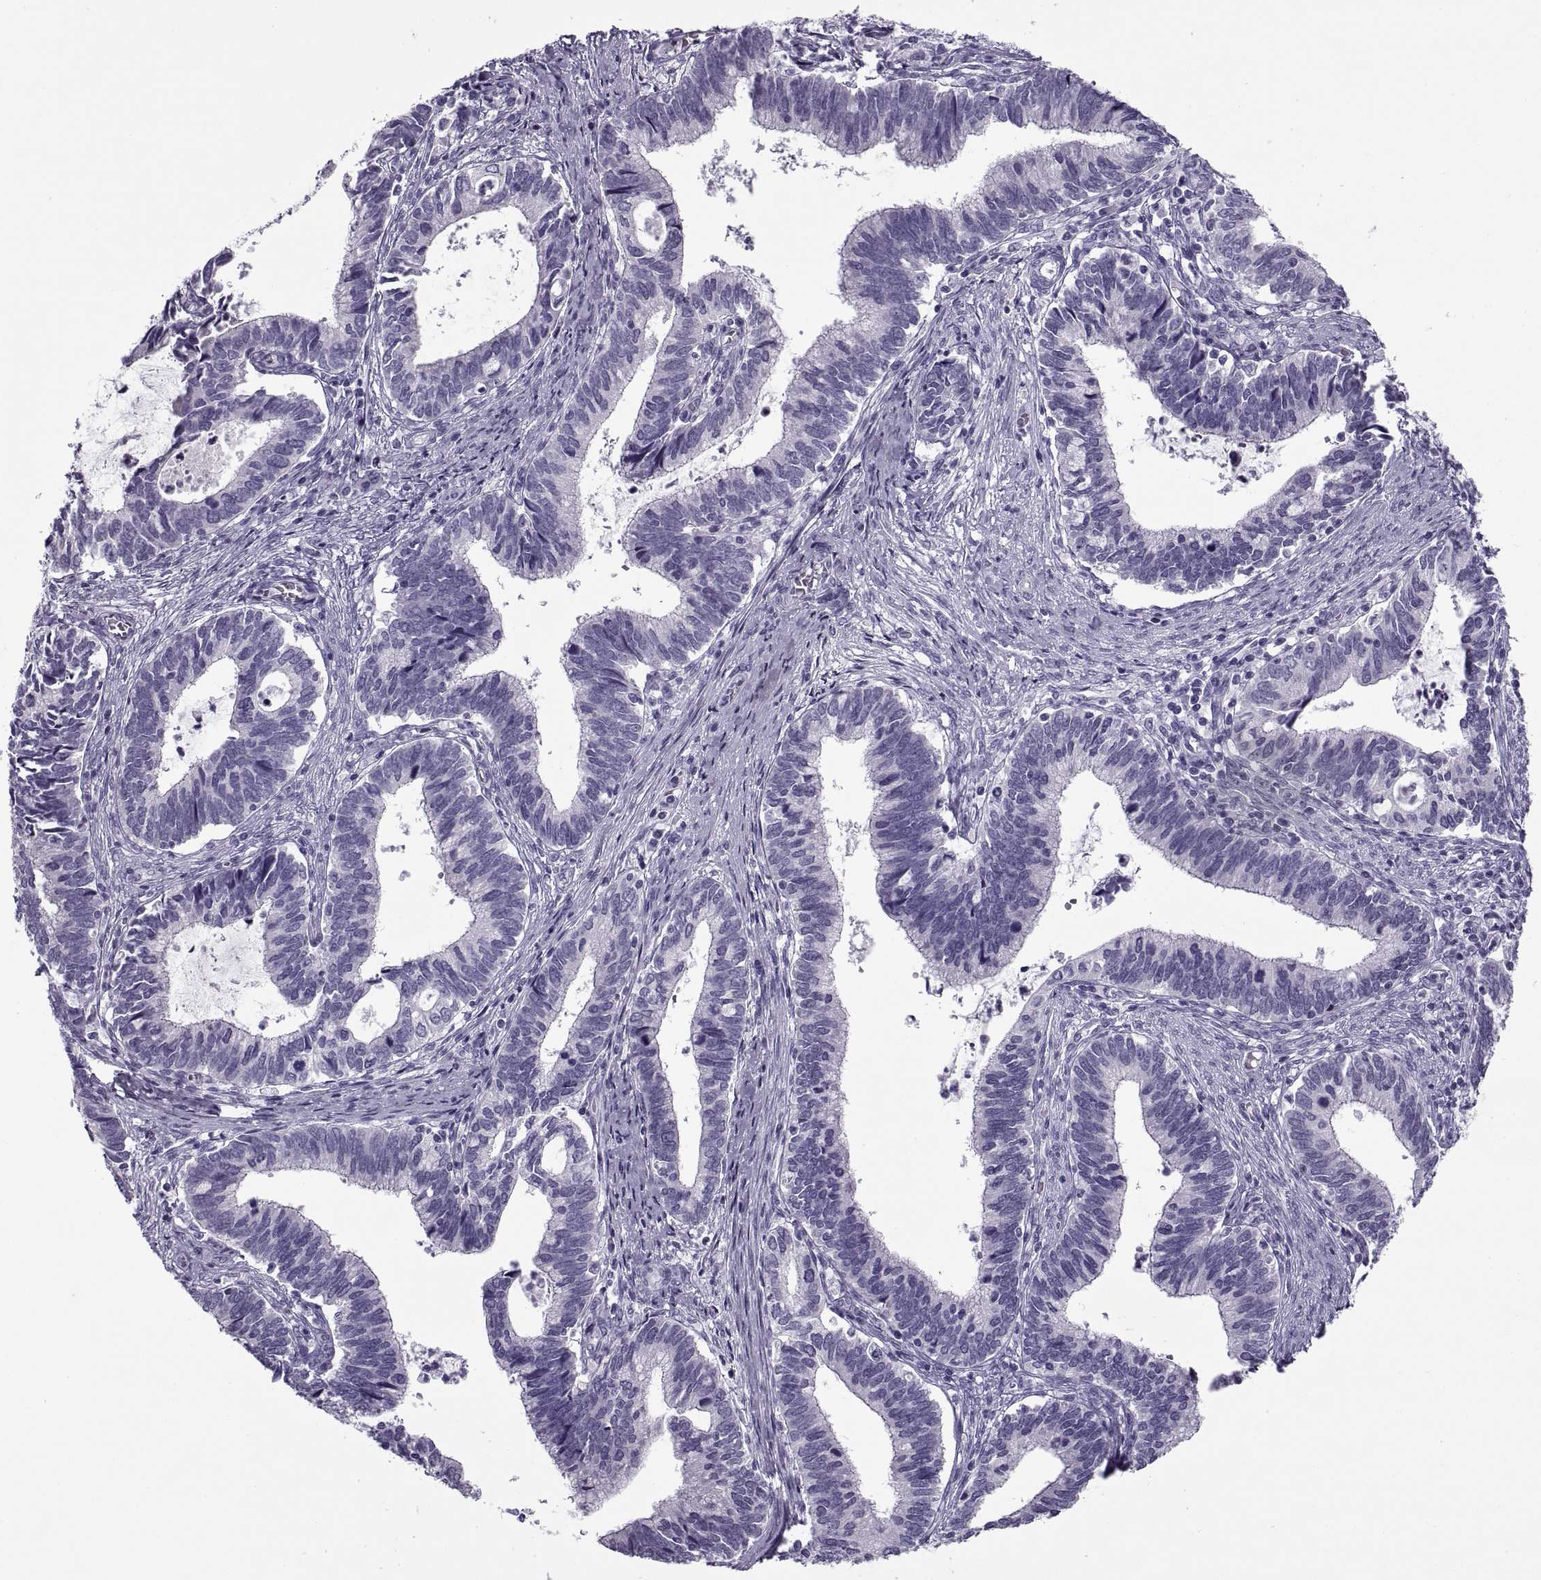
{"staining": {"intensity": "negative", "quantity": "none", "location": "none"}, "tissue": "cervical cancer", "cell_type": "Tumor cells", "image_type": "cancer", "snomed": [{"axis": "morphology", "description": "Adenocarcinoma, NOS"}, {"axis": "topography", "description": "Cervix"}], "caption": "There is no significant positivity in tumor cells of cervical cancer.", "gene": "RLBP1", "patient": {"sex": "female", "age": 42}}